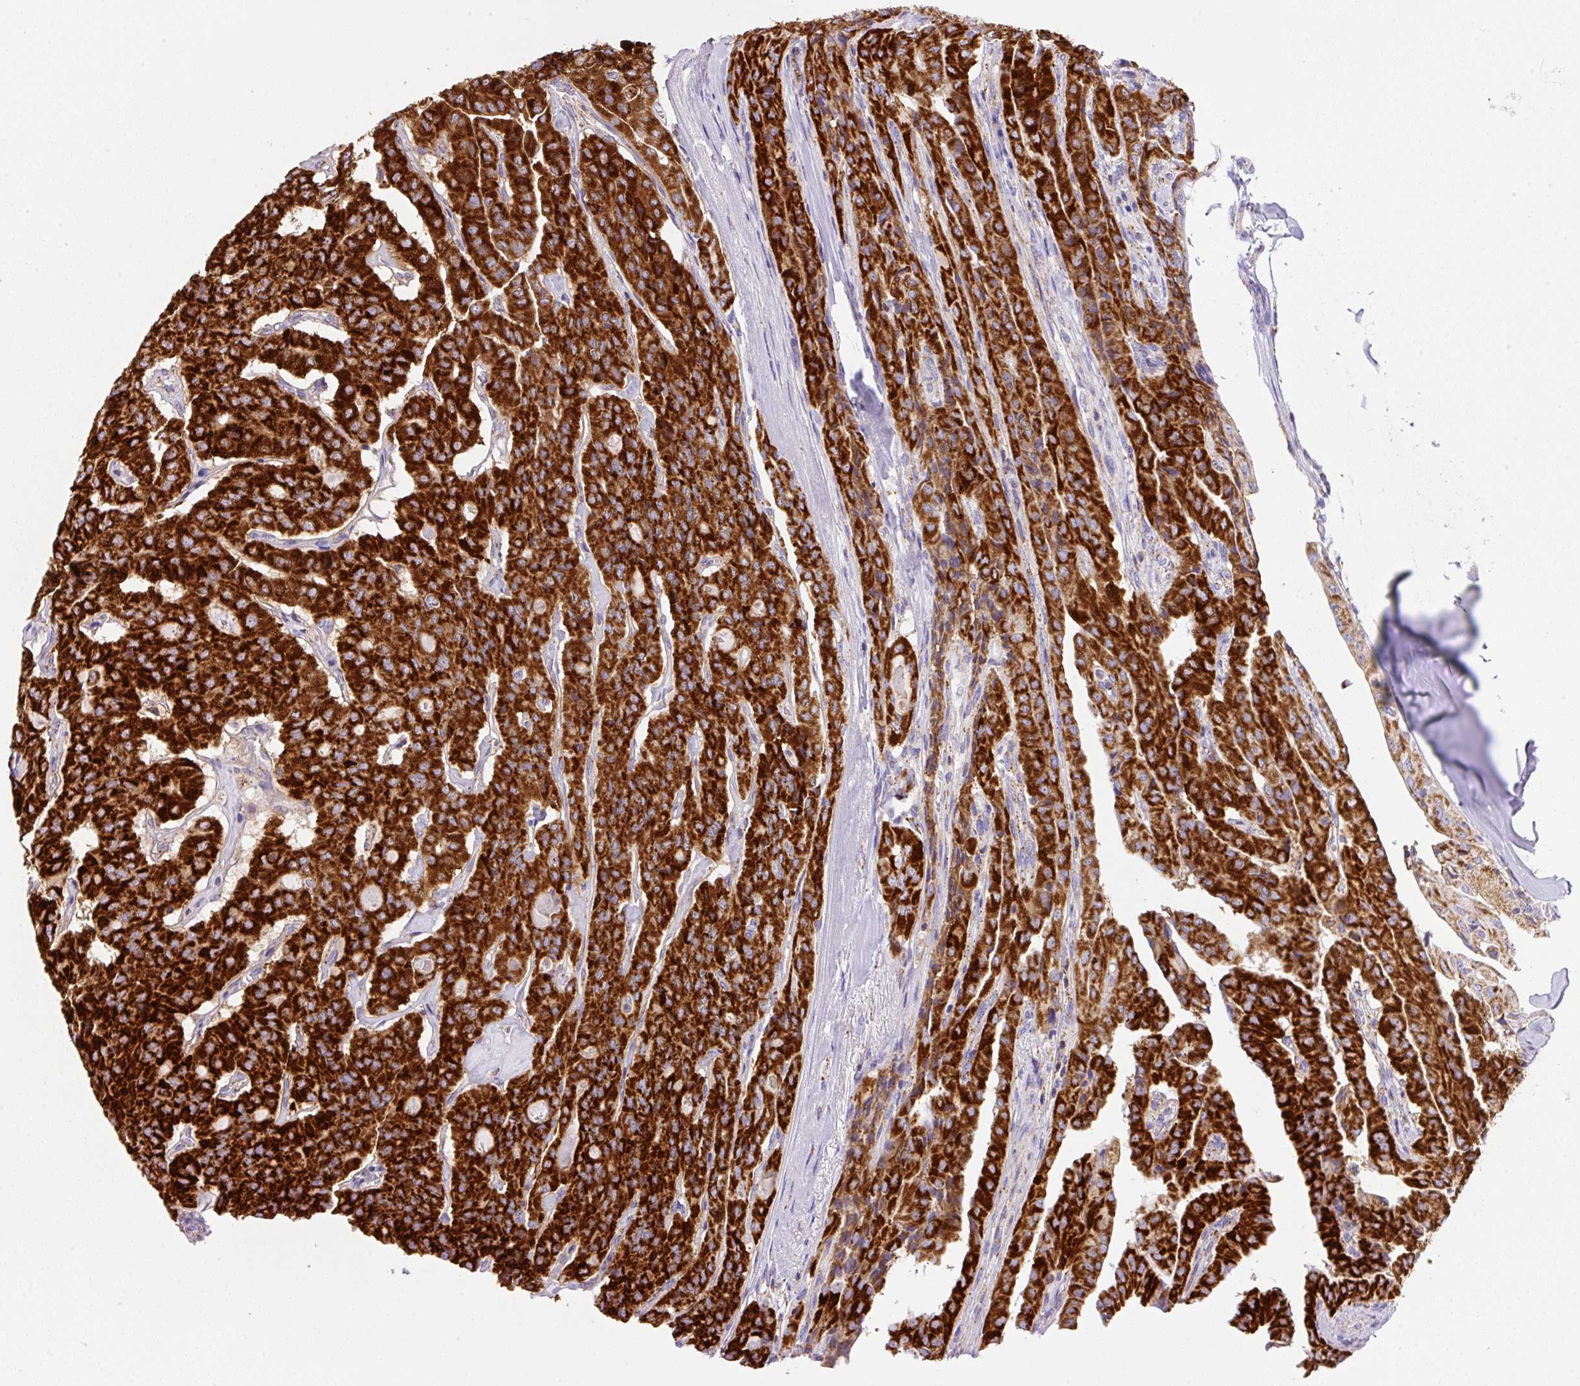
{"staining": {"intensity": "strong", "quantity": ">75%", "location": "cytoplasmic/membranous"}, "tissue": "thyroid cancer", "cell_type": "Tumor cells", "image_type": "cancer", "snomed": [{"axis": "morphology", "description": "Papillary adenocarcinoma, NOS"}, {"axis": "topography", "description": "Thyroid gland"}], "caption": "Immunohistochemical staining of papillary adenocarcinoma (thyroid) reveals high levels of strong cytoplasmic/membranous protein positivity in about >75% of tumor cells.", "gene": "NF1", "patient": {"sex": "female", "age": 59}}